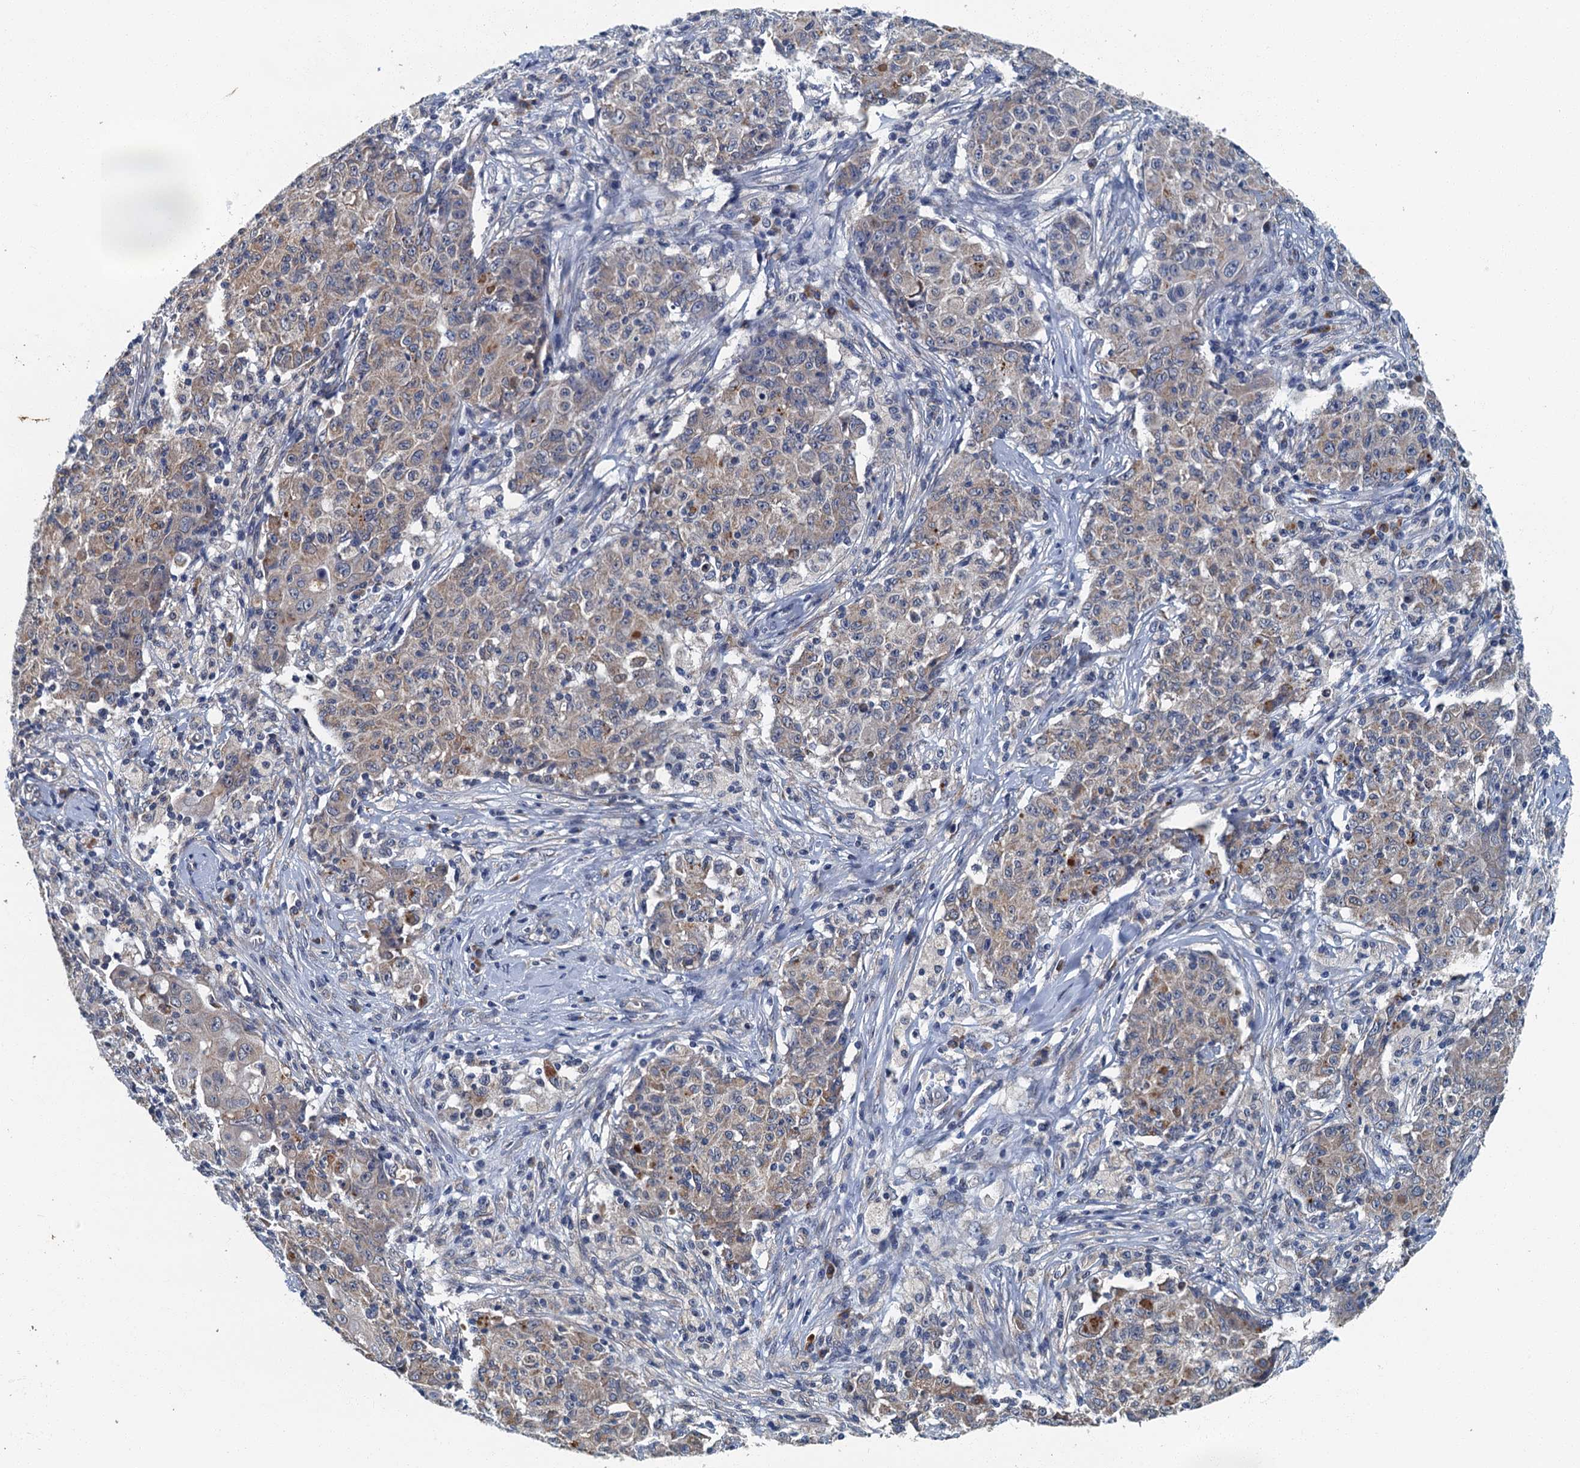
{"staining": {"intensity": "weak", "quantity": "25%-75%", "location": "cytoplasmic/membranous"}, "tissue": "ovarian cancer", "cell_type": "Tumor cells", "image_type": "cancer", "snomed": [{"axis": "morphology", "description": "Carcinoma, endometroid"}, {"axis": "topography", "description": "Ovary"}], "caption": "Immunohistochemical staining of human ovarian cancer (endometroid carcinoma) exhibits low levels of weak cytoplasmic/membranous protein expression in about 25%-75% of tumor cells.", "gene": "DDX49", "patient": {"sex": "female", "age": 42}}